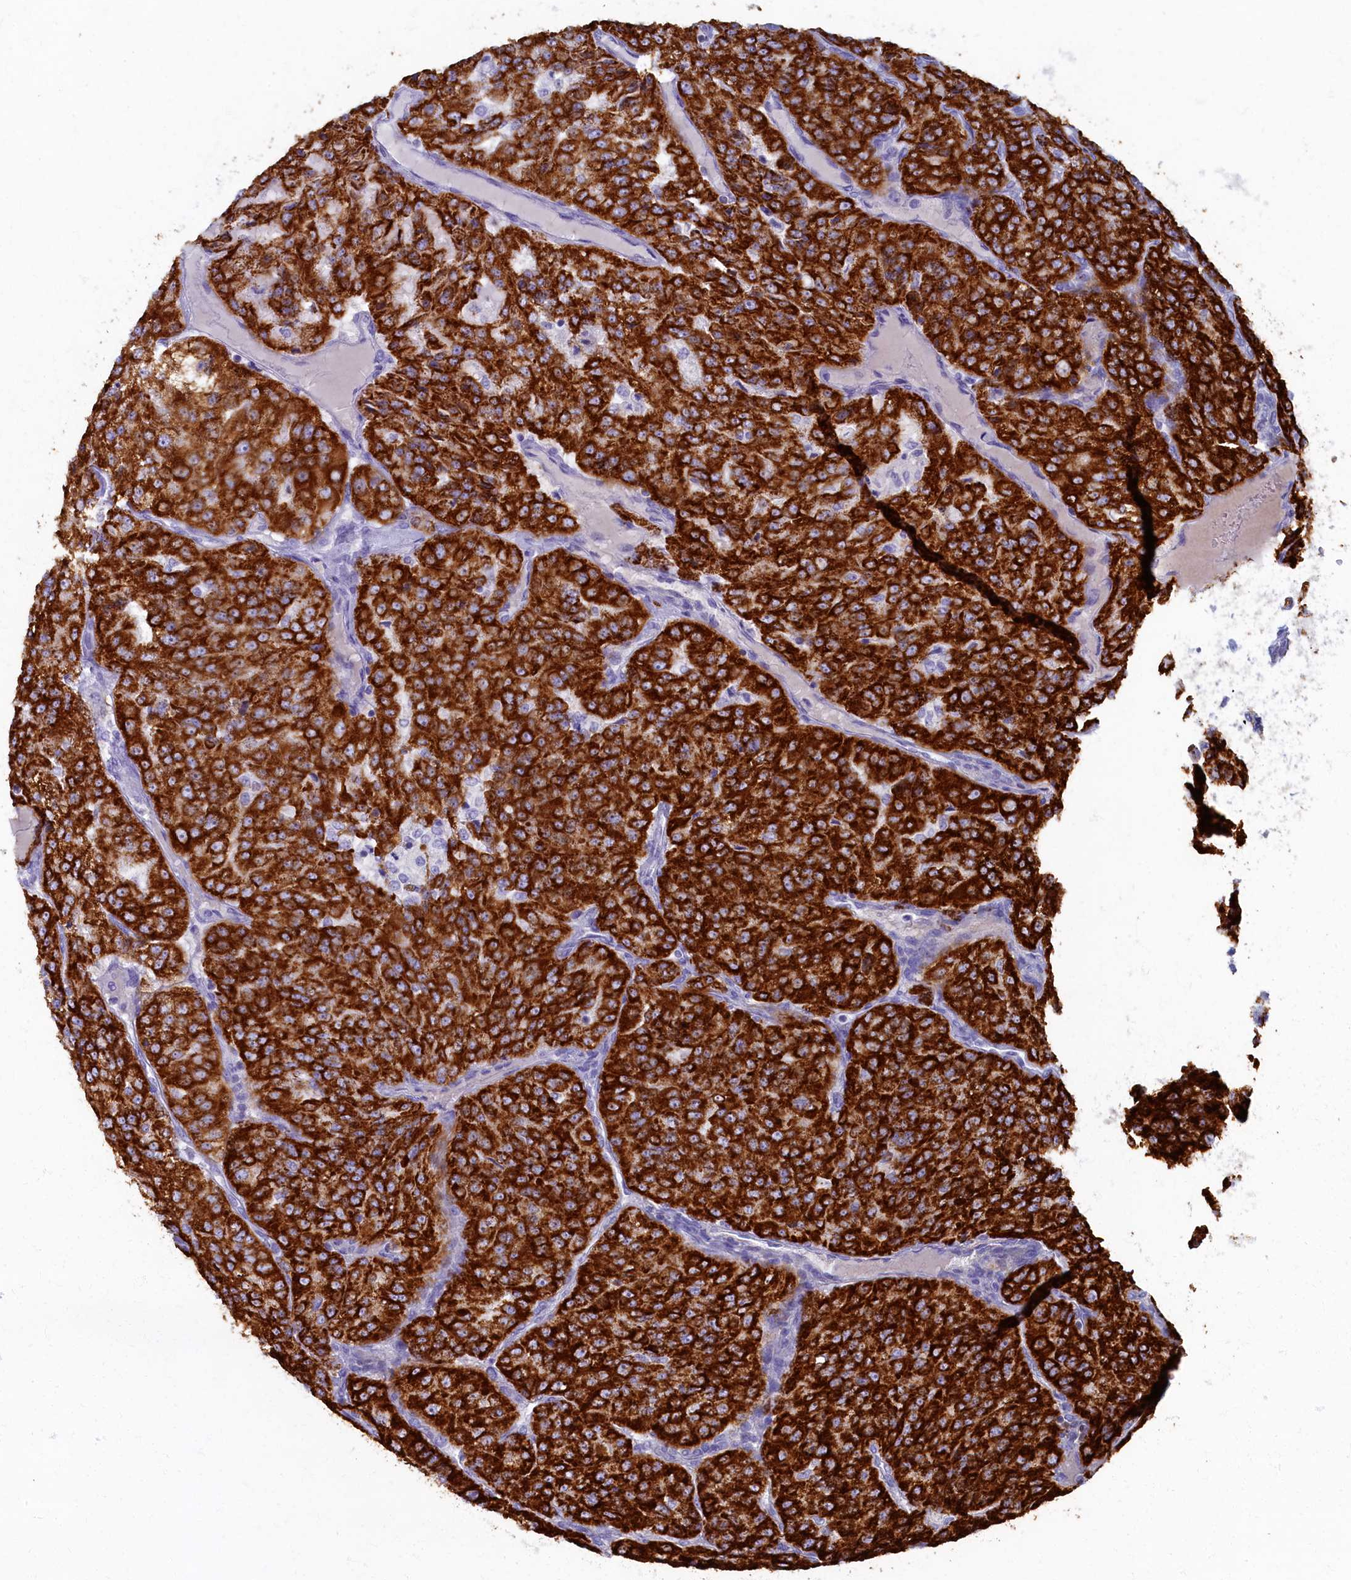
{"staining": {"intensity": "strong", "quantity": ">75%", "location": "cytoplasmic/membranous"}, "tissue": "renal cancer", "cell_type": "Tumor cells", "image_type": "cancer", "snomed": [{"axis": "morphology", "description": "Adenocarcinoma, NOS"}, {"axis": "topography", "description": "Kidney"}], "caption": "The micrograph displays immunohistochemical staining of renal cancer. There is strong cytoplasmic/membranous expression is seen in about >75% of tumor cells.", "gene": "OCIAD2", "patient": {"sex": "female", "age": 63}}